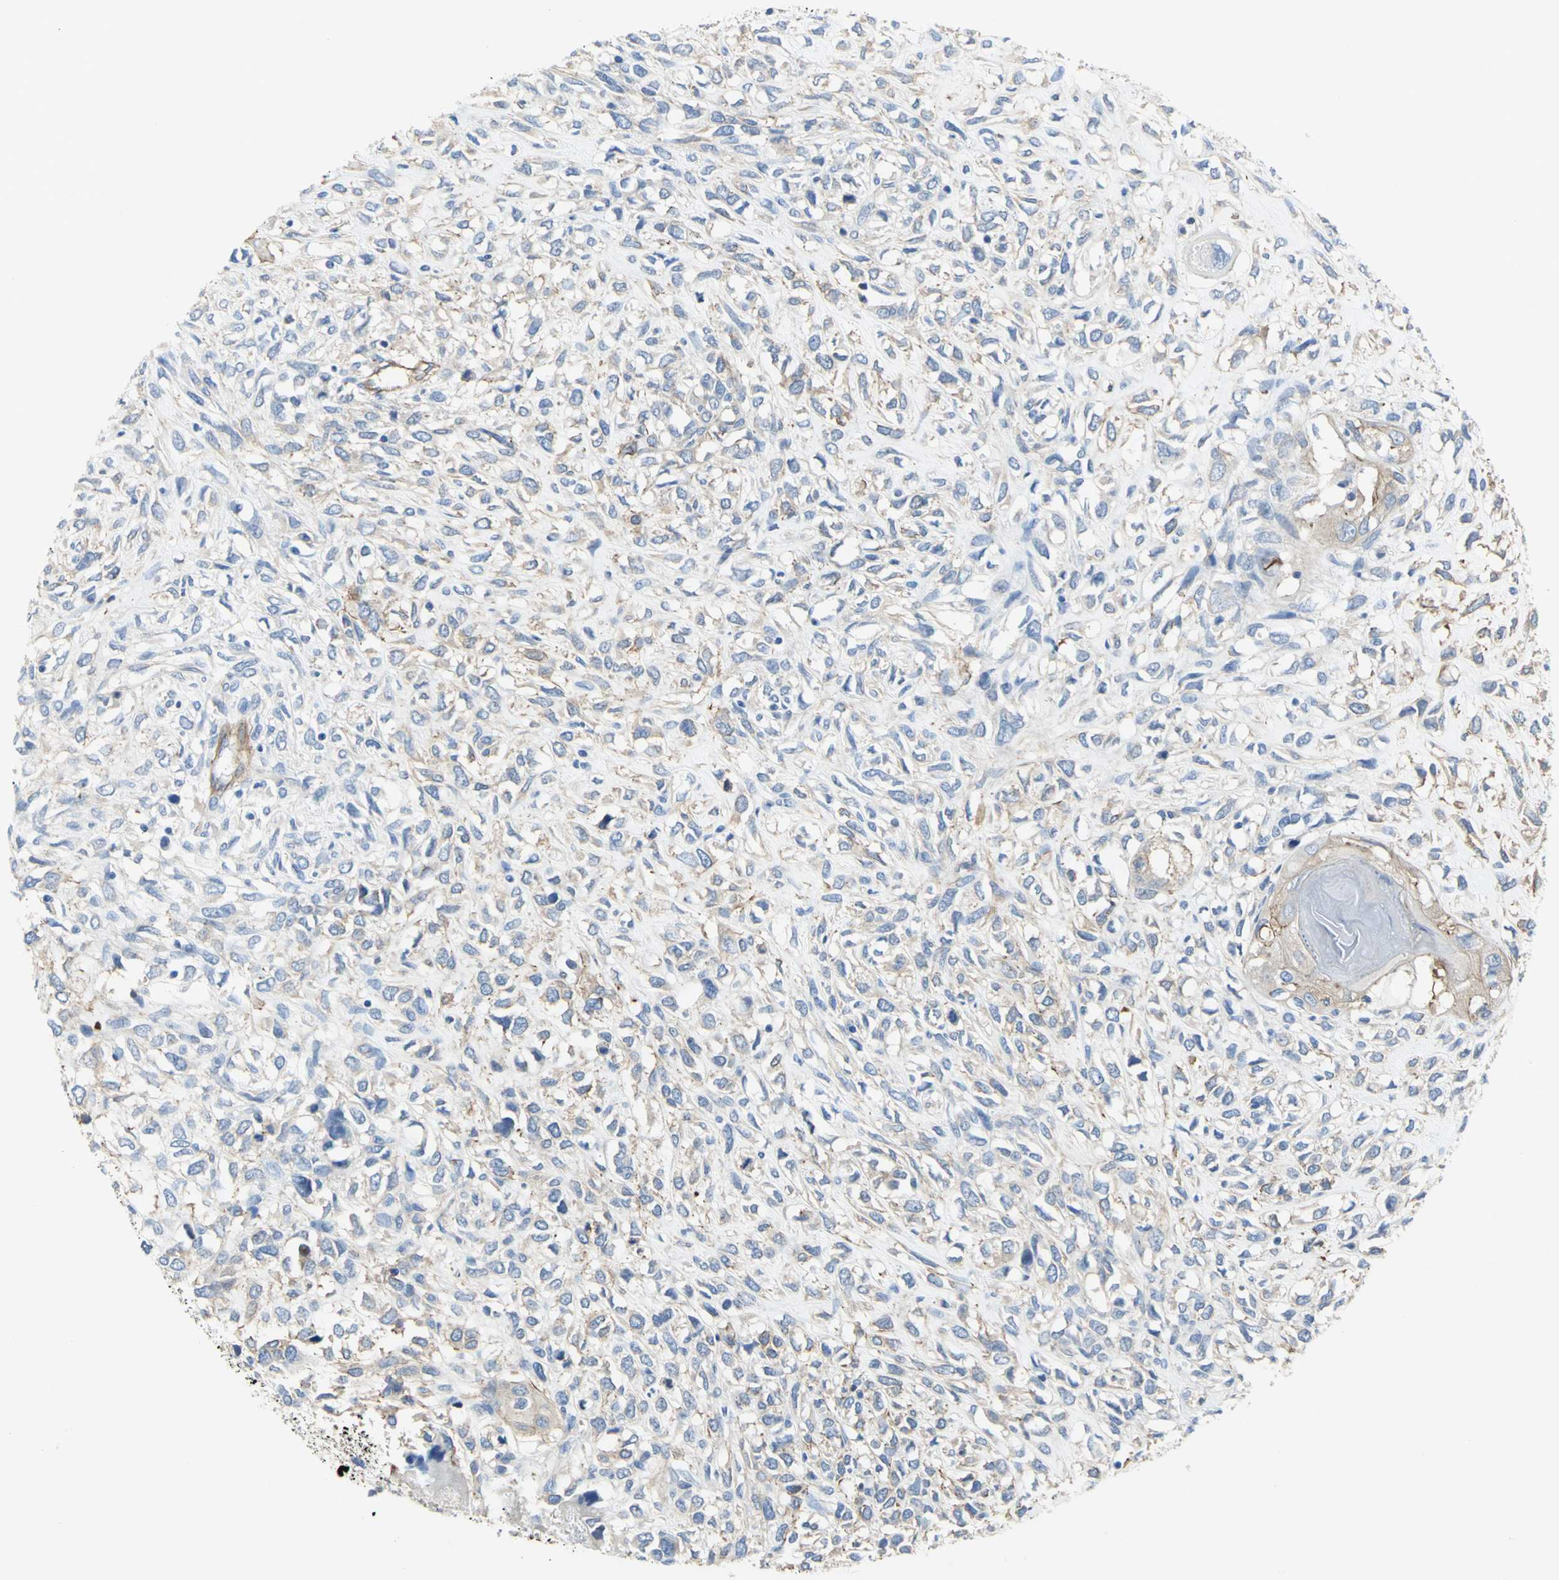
{"staining": {"intensity": "moderate", "quantity": "25%-75%", "location": "cytoplasmic/membranous"}, "tissue": "head and neck cancer", "cell_type": "Tumor cells", "image_type": "cancer", "snomed": [{"axis": "morphology", "description": "Necrosis, NOS"}, {"axis": "morphology", "description": "Neoplasm, malignant, NOS"}, {"axis": "topography", "description": "Salivary gland"}, {"axis": "topography", "description": "Head-Neck"}], "caption": "Head and neck cancer (neoplasm (malignant)) stained with DAB immunohistochemistry reveals medium levels of moderate cytoplasmic/membranous staining in approximately 25%-75% of tumor cells.", "gene": "FLNB", "patient": {"sex": "male", "age": 43}}